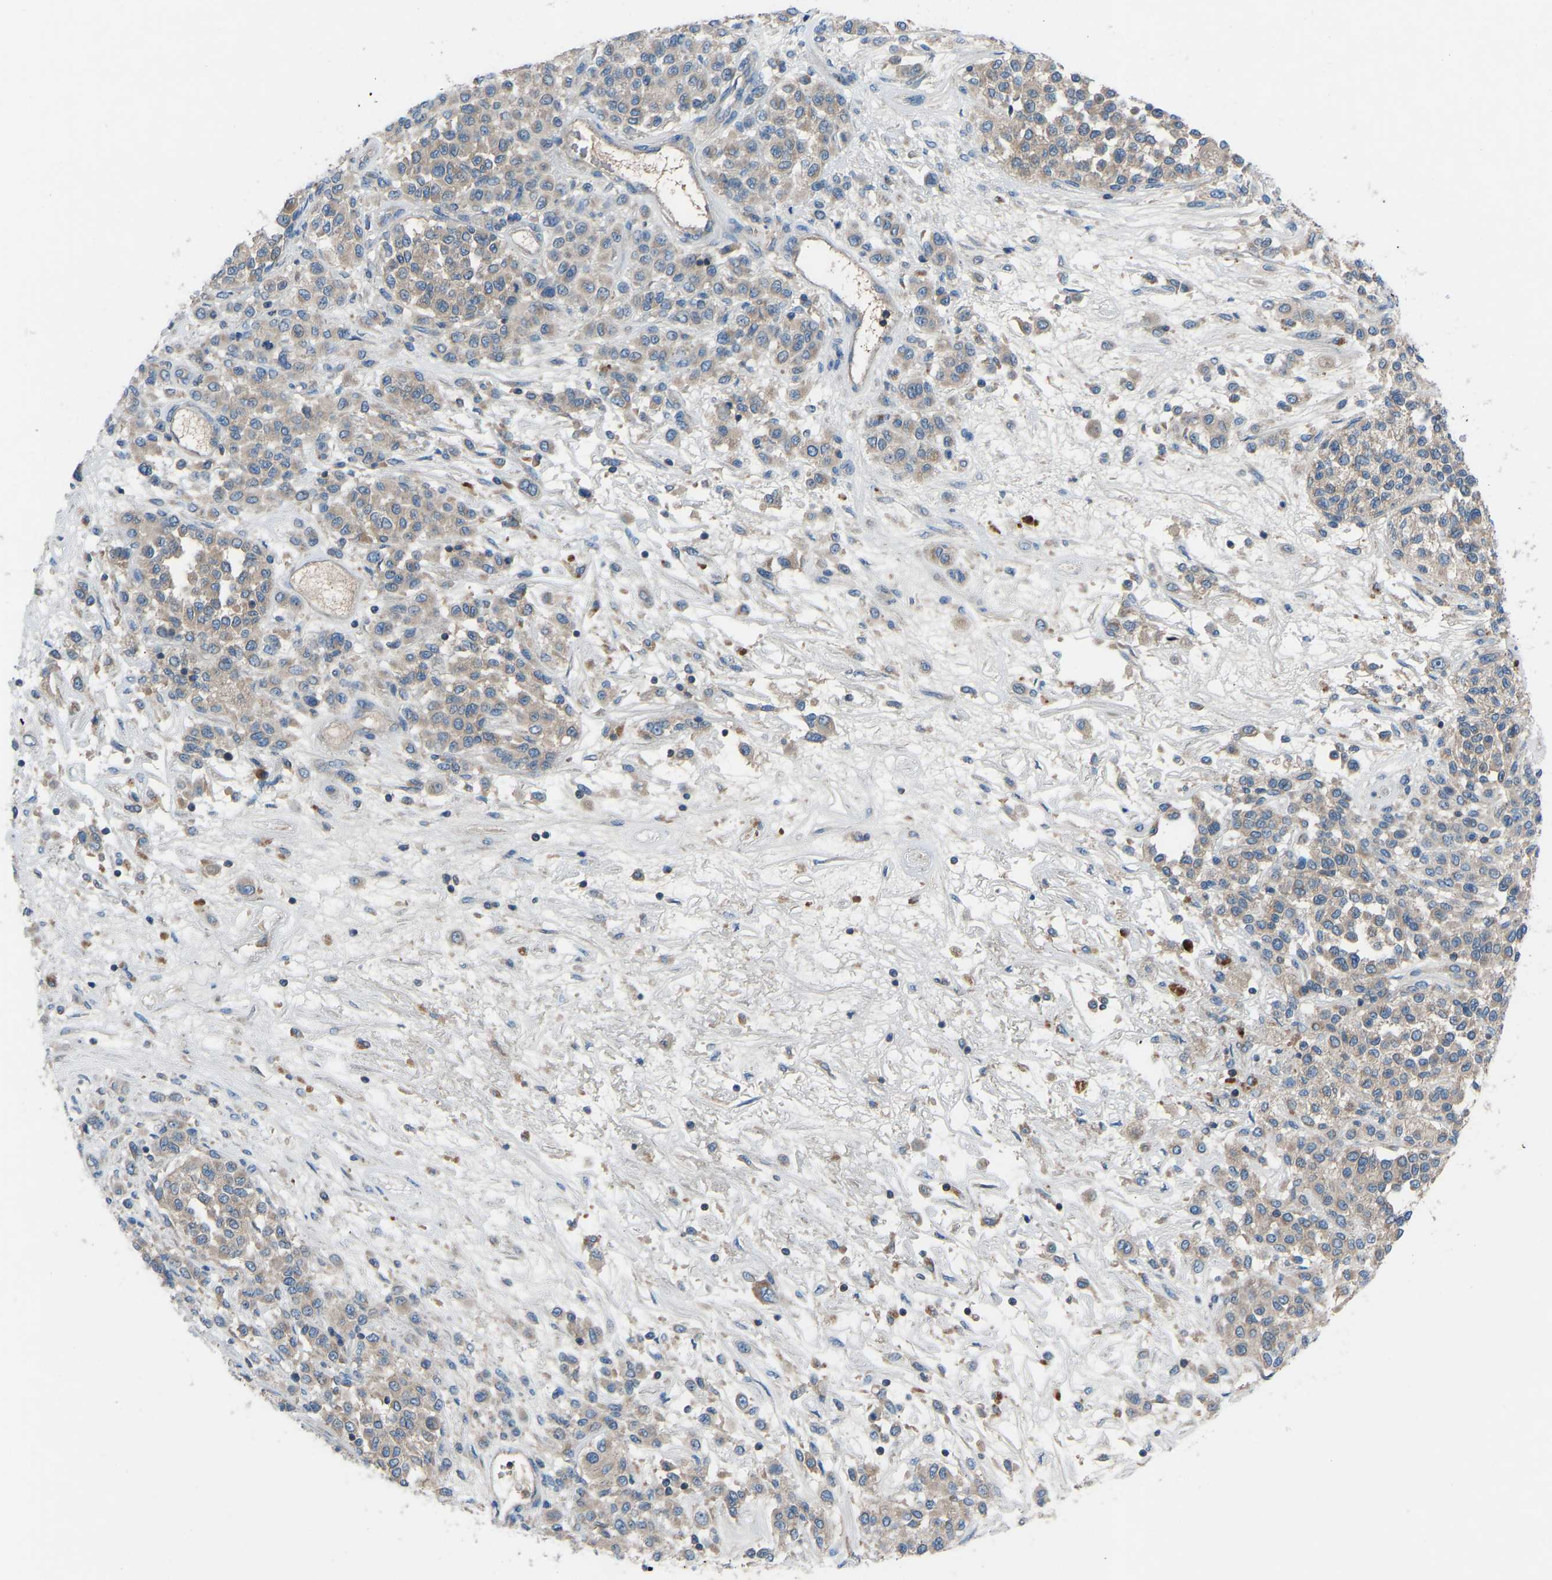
{"staining": {"intensity": "weak", "quantity": ">75%", "location": "cytoplasmic/membranous"}, "tissue": "melanoma", "cell_type": "Tumor cells", "image_type": "cancer", "snomed": [{"axis": "morphology", "description": "Malignant melanoma, Metastatic site"}, {"axis": "topography", "description": "Pancreas"}], "caption": "Brown immunohistochemical staining in malignant melanoma (metastatic site) exhibits weak cytoplasmic/membranous staining in about >75% of tumor cells.", "gene": "GRK6", "patient": {"sex": "female", "age": 30}}